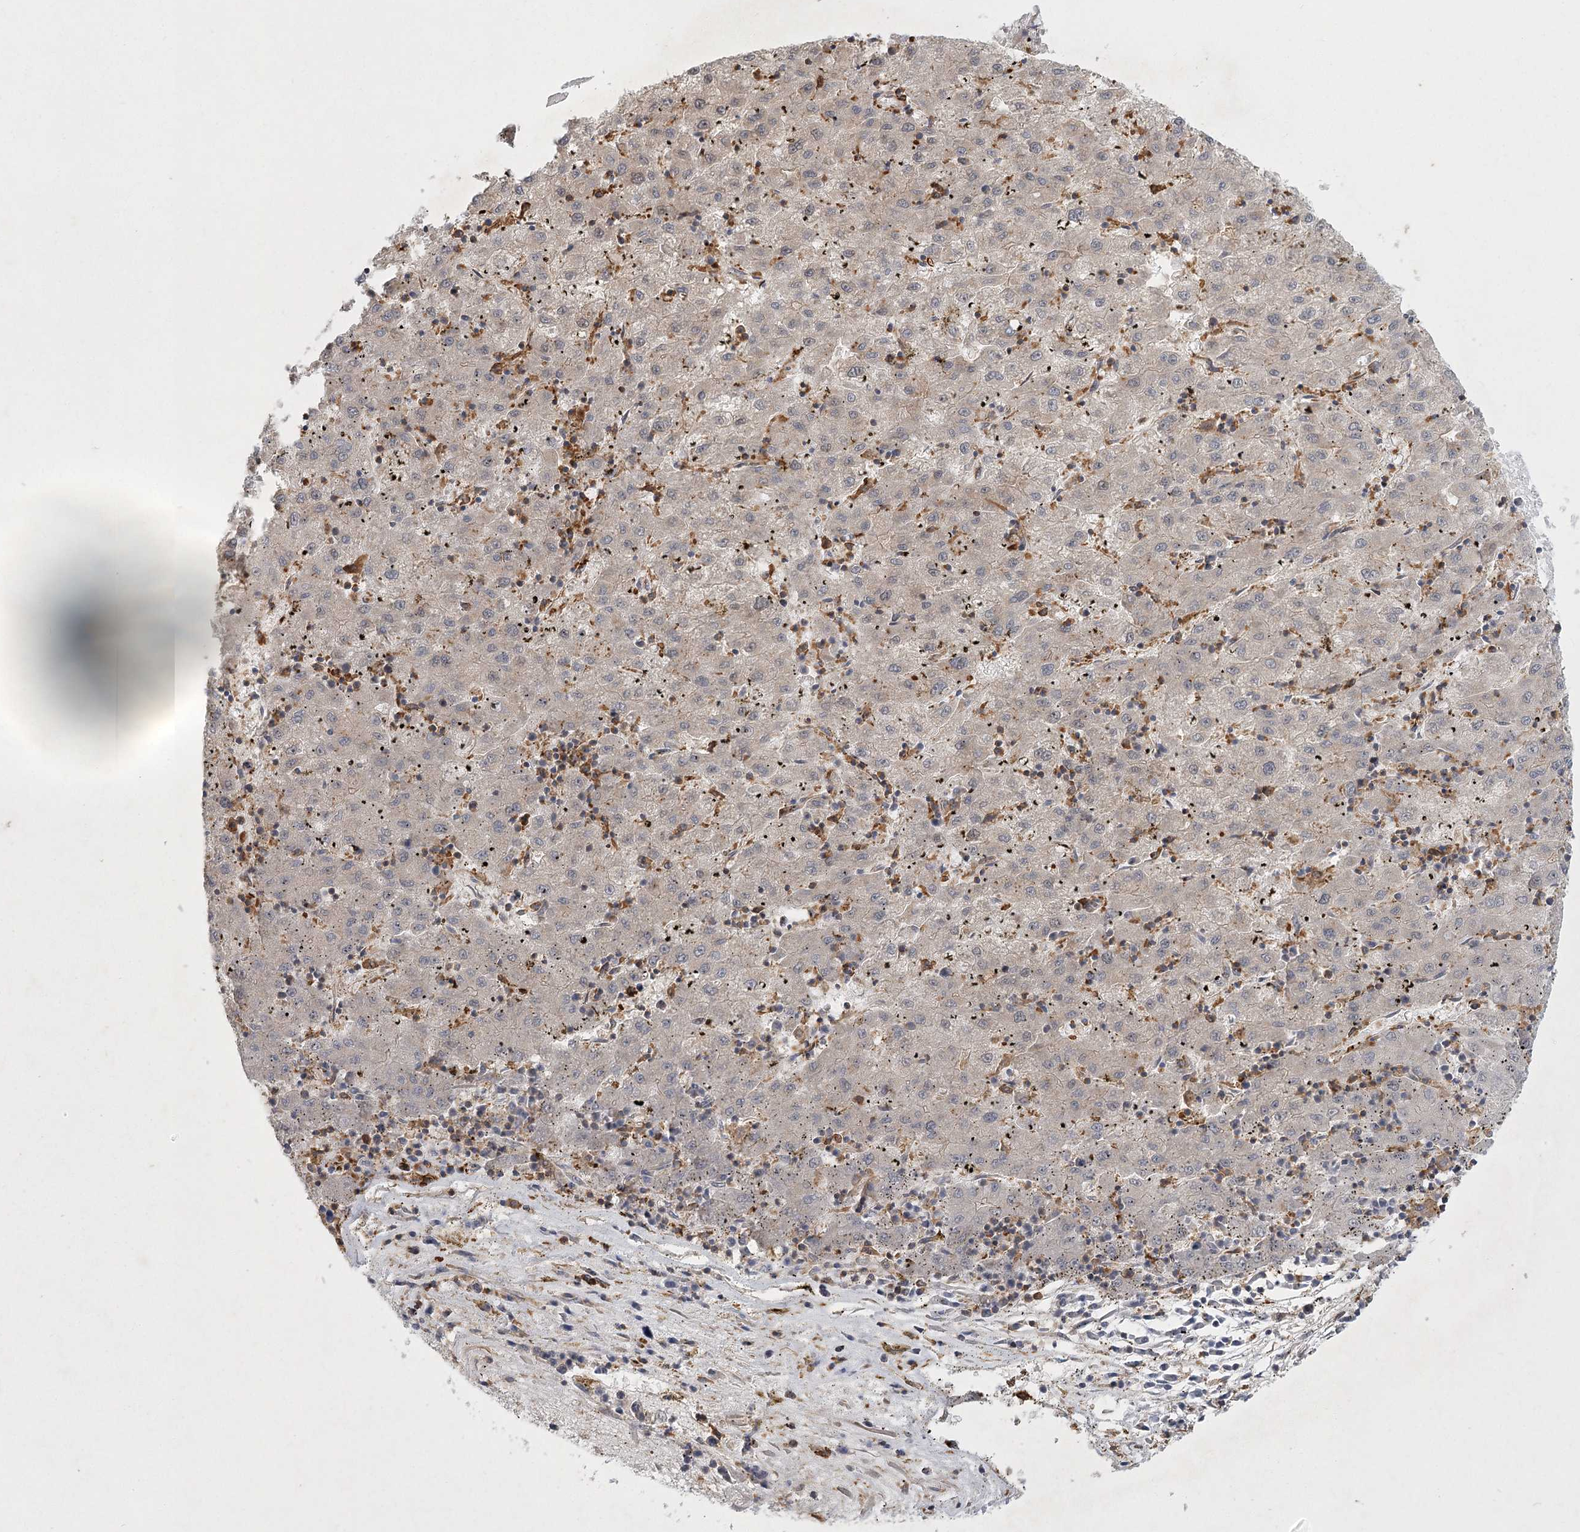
{"staining": {"intensity": "negative", "quantity": "none", "location": "none"}, "tissue": "liver cancer", "cell_type": "Tumor cells", "image_type": "cancer", "snomed": [{"axis": "morphology", "description": "Carcinoma, Hepatocellular, NOS"}, {"axis": "topography", "description": "Liver"}], "caption": "Immunohistochemistry (IHC) of human liver cancer (hepatocellular carcinoma) displays no positivity in tumor cells.", "gene": "MEPE", "patient": {"sex": "male", "age": 72}}